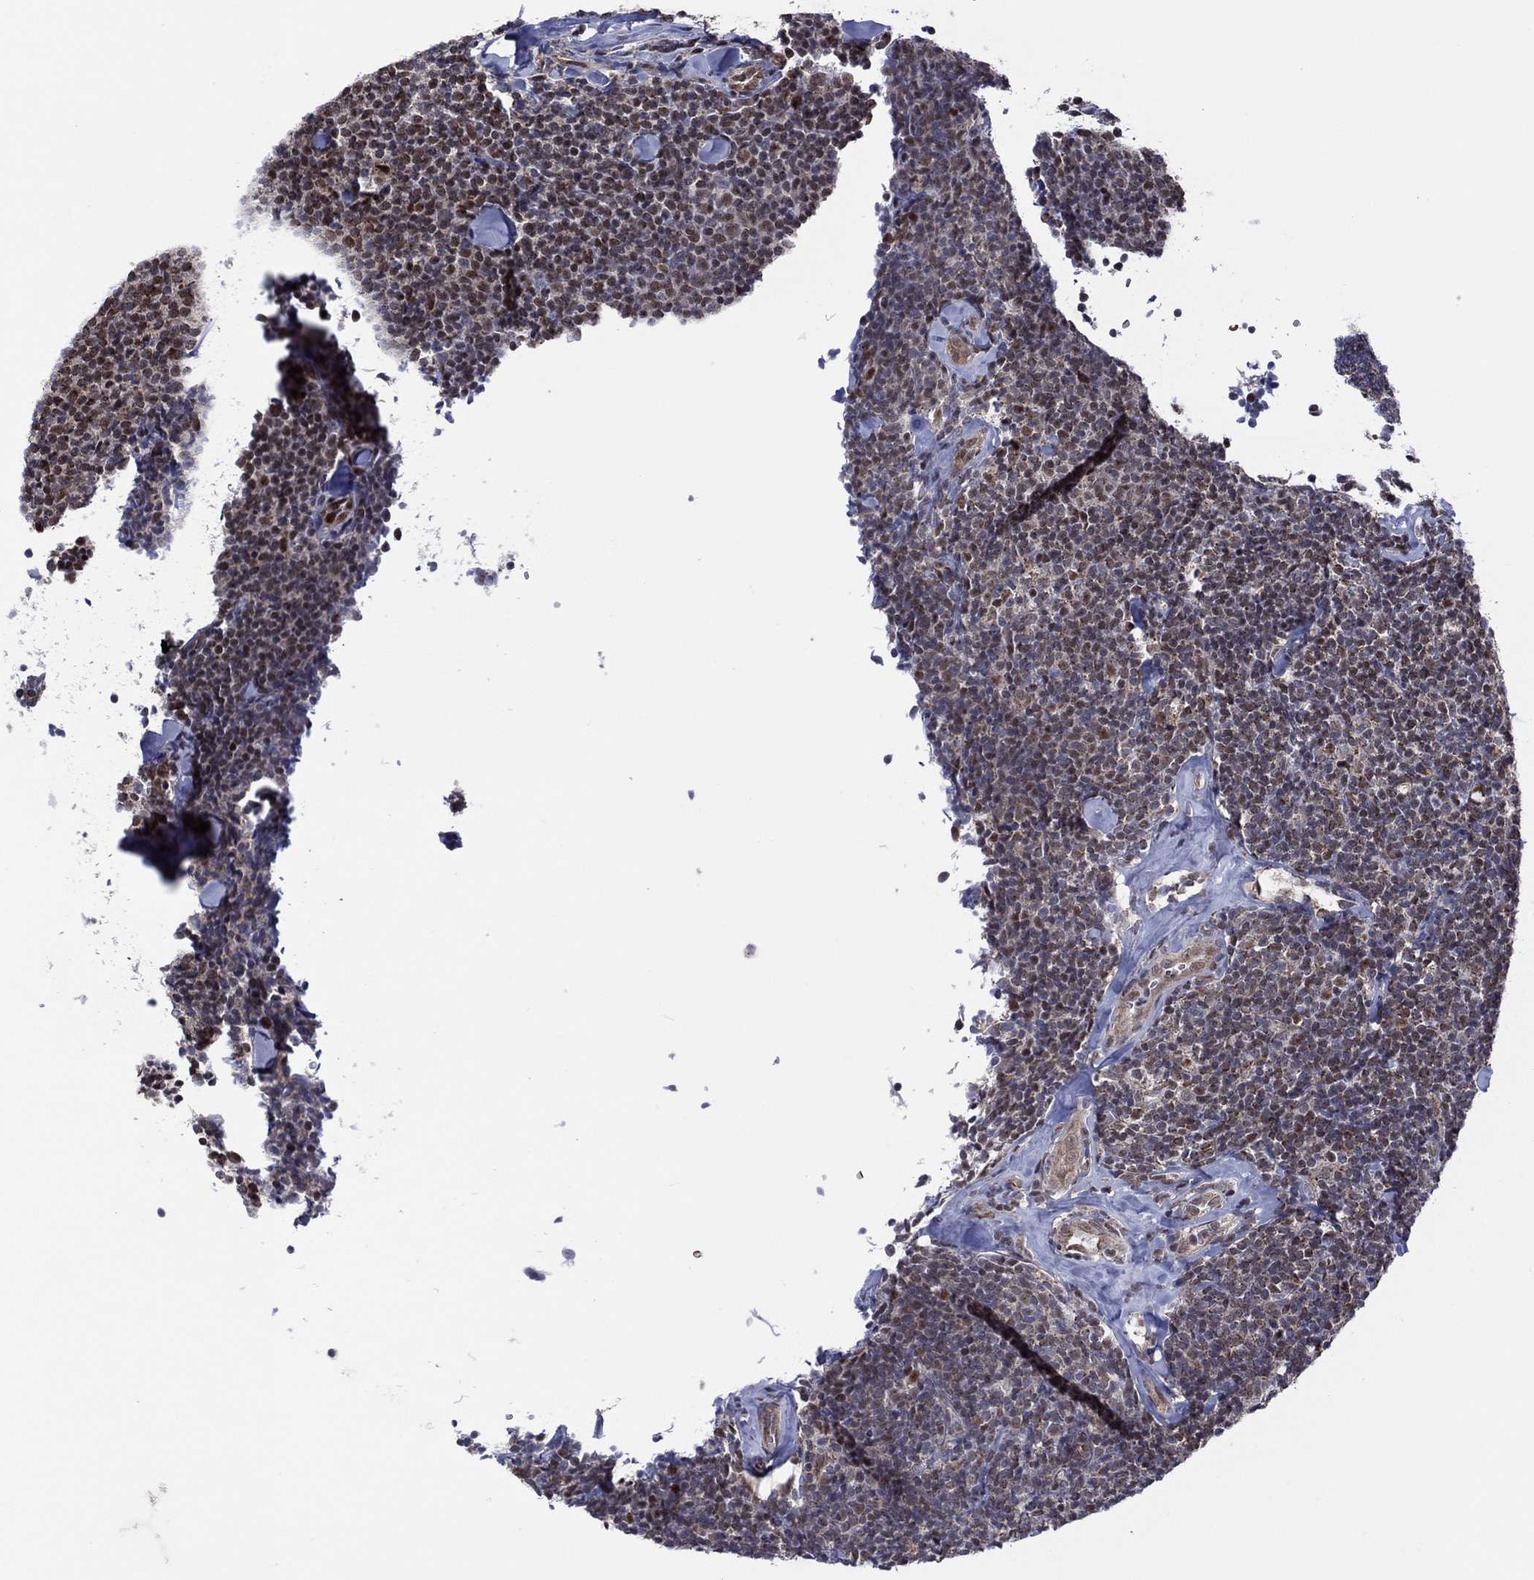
{"staining": {"intensity": "weak", "quantity": "<25%", "location": "nuclear"}, "tissue": "lymphoma", "cell_type": "Tumor cells", "image_type": "cancer", "snomed": [{"axis": "morphology", "description": "Malignant lymphoma, non-Hodgkin's type, Low grade"}, {"axis": "topography", "description": "Lymph node"}], "caption": "A micrograph of lymphoma stained for a protein exhibits no brown staining in tumor cells.", "gene": "PIDD1", "patient": {"sex": "female", "age": 56}}